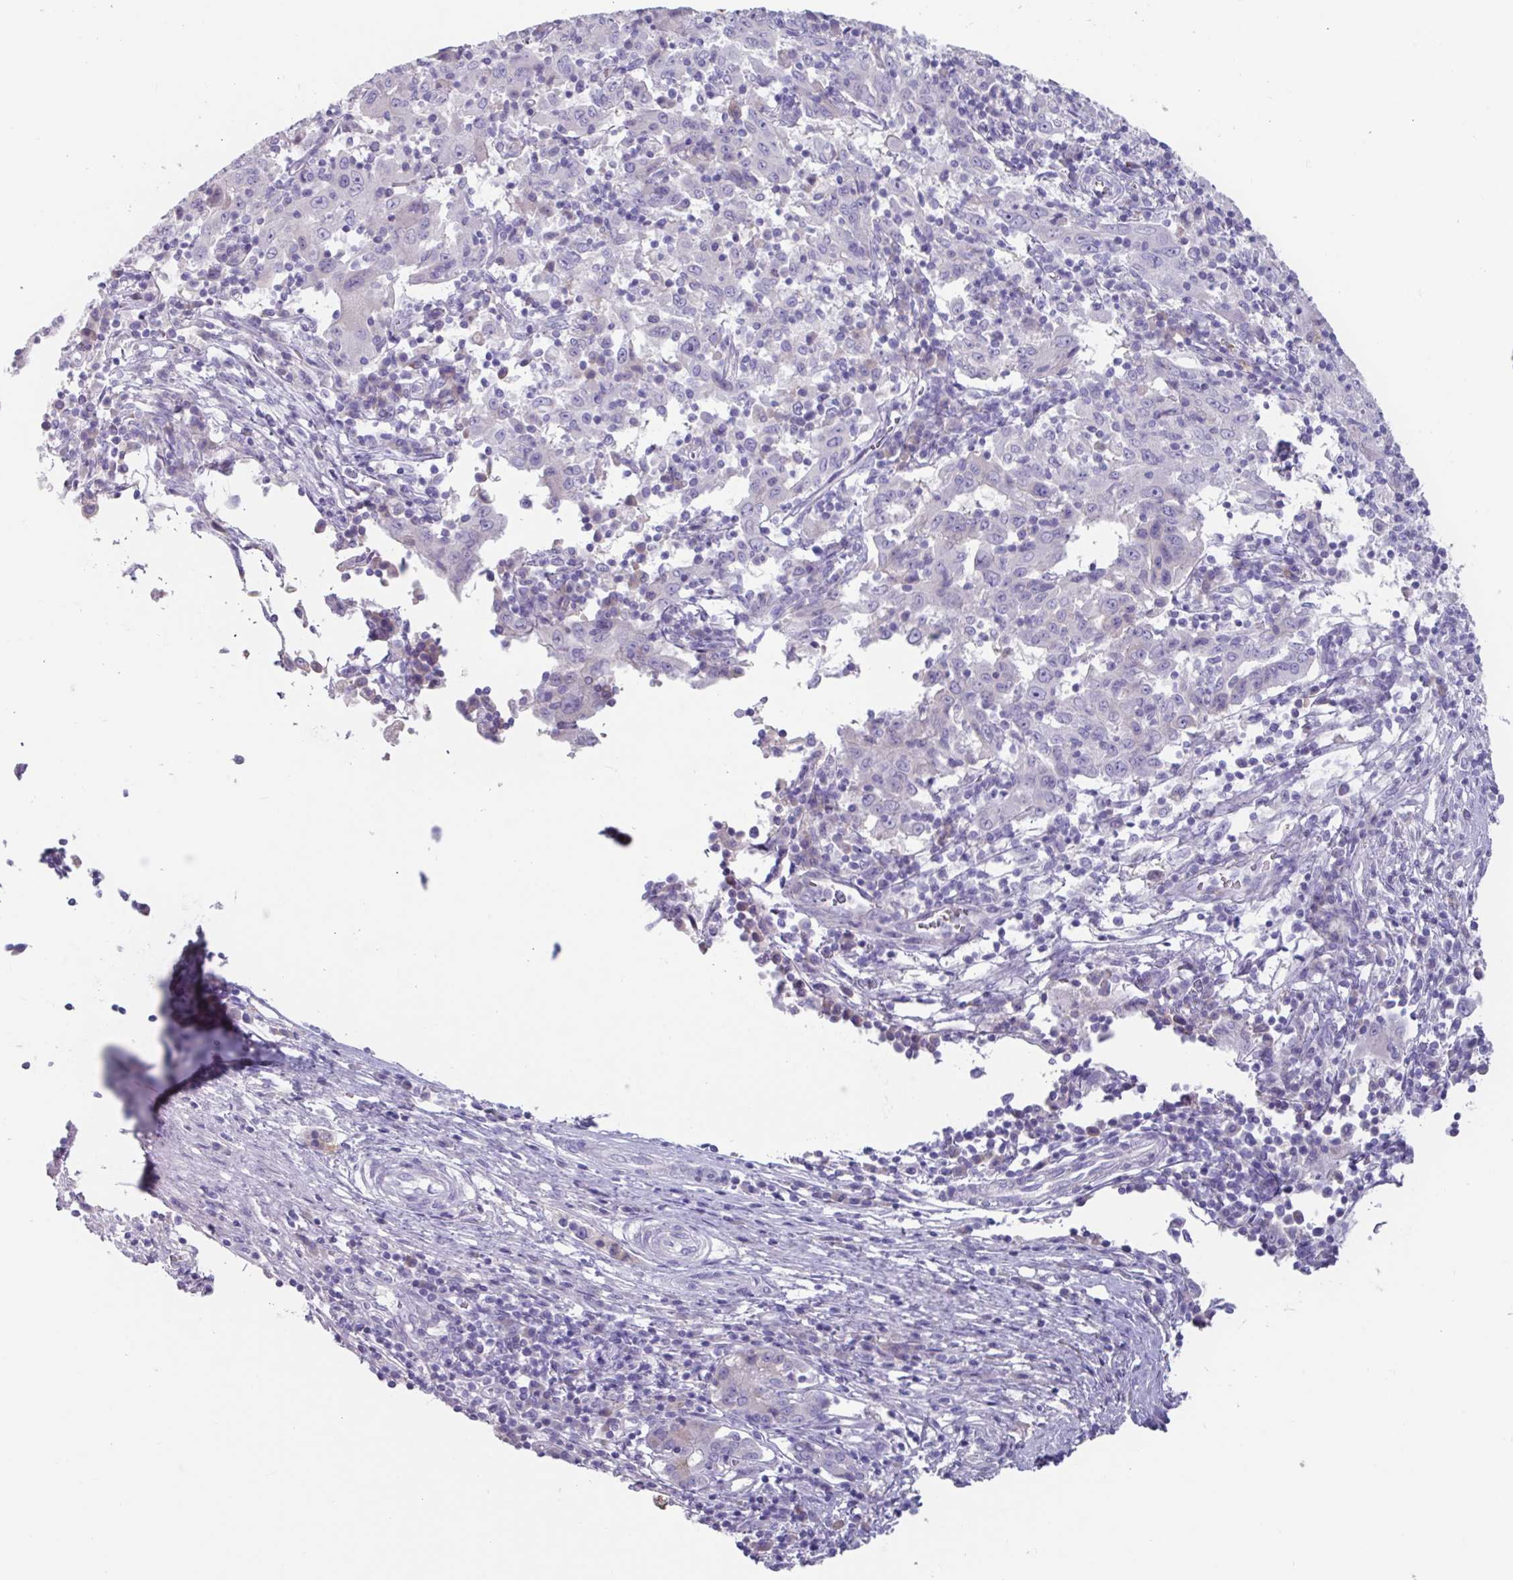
{"staining": {"intensity": "negative", "quantity": "none", "location": "none"}, "tissue": "pancreatic cancer", "cell_type": "Tumor cells", "image_type": "cancer", "snomed": [{"axis": "morphology", "description": "Adenocarcinoma, NOS"}, {"axis": "topography", "description": "Pancreas"}], "caption": "DAB immunohistochemical staining of human pancreatic cancer (adenocarcinoma) exhibits no significant staining in tumor cells. (DAB (3,3'-diaminobenzidine) immunohistochemistry with hematoxylin counter stain).", "gene": "OR2T10", "patient": {"sex": "male", "age": 63}}